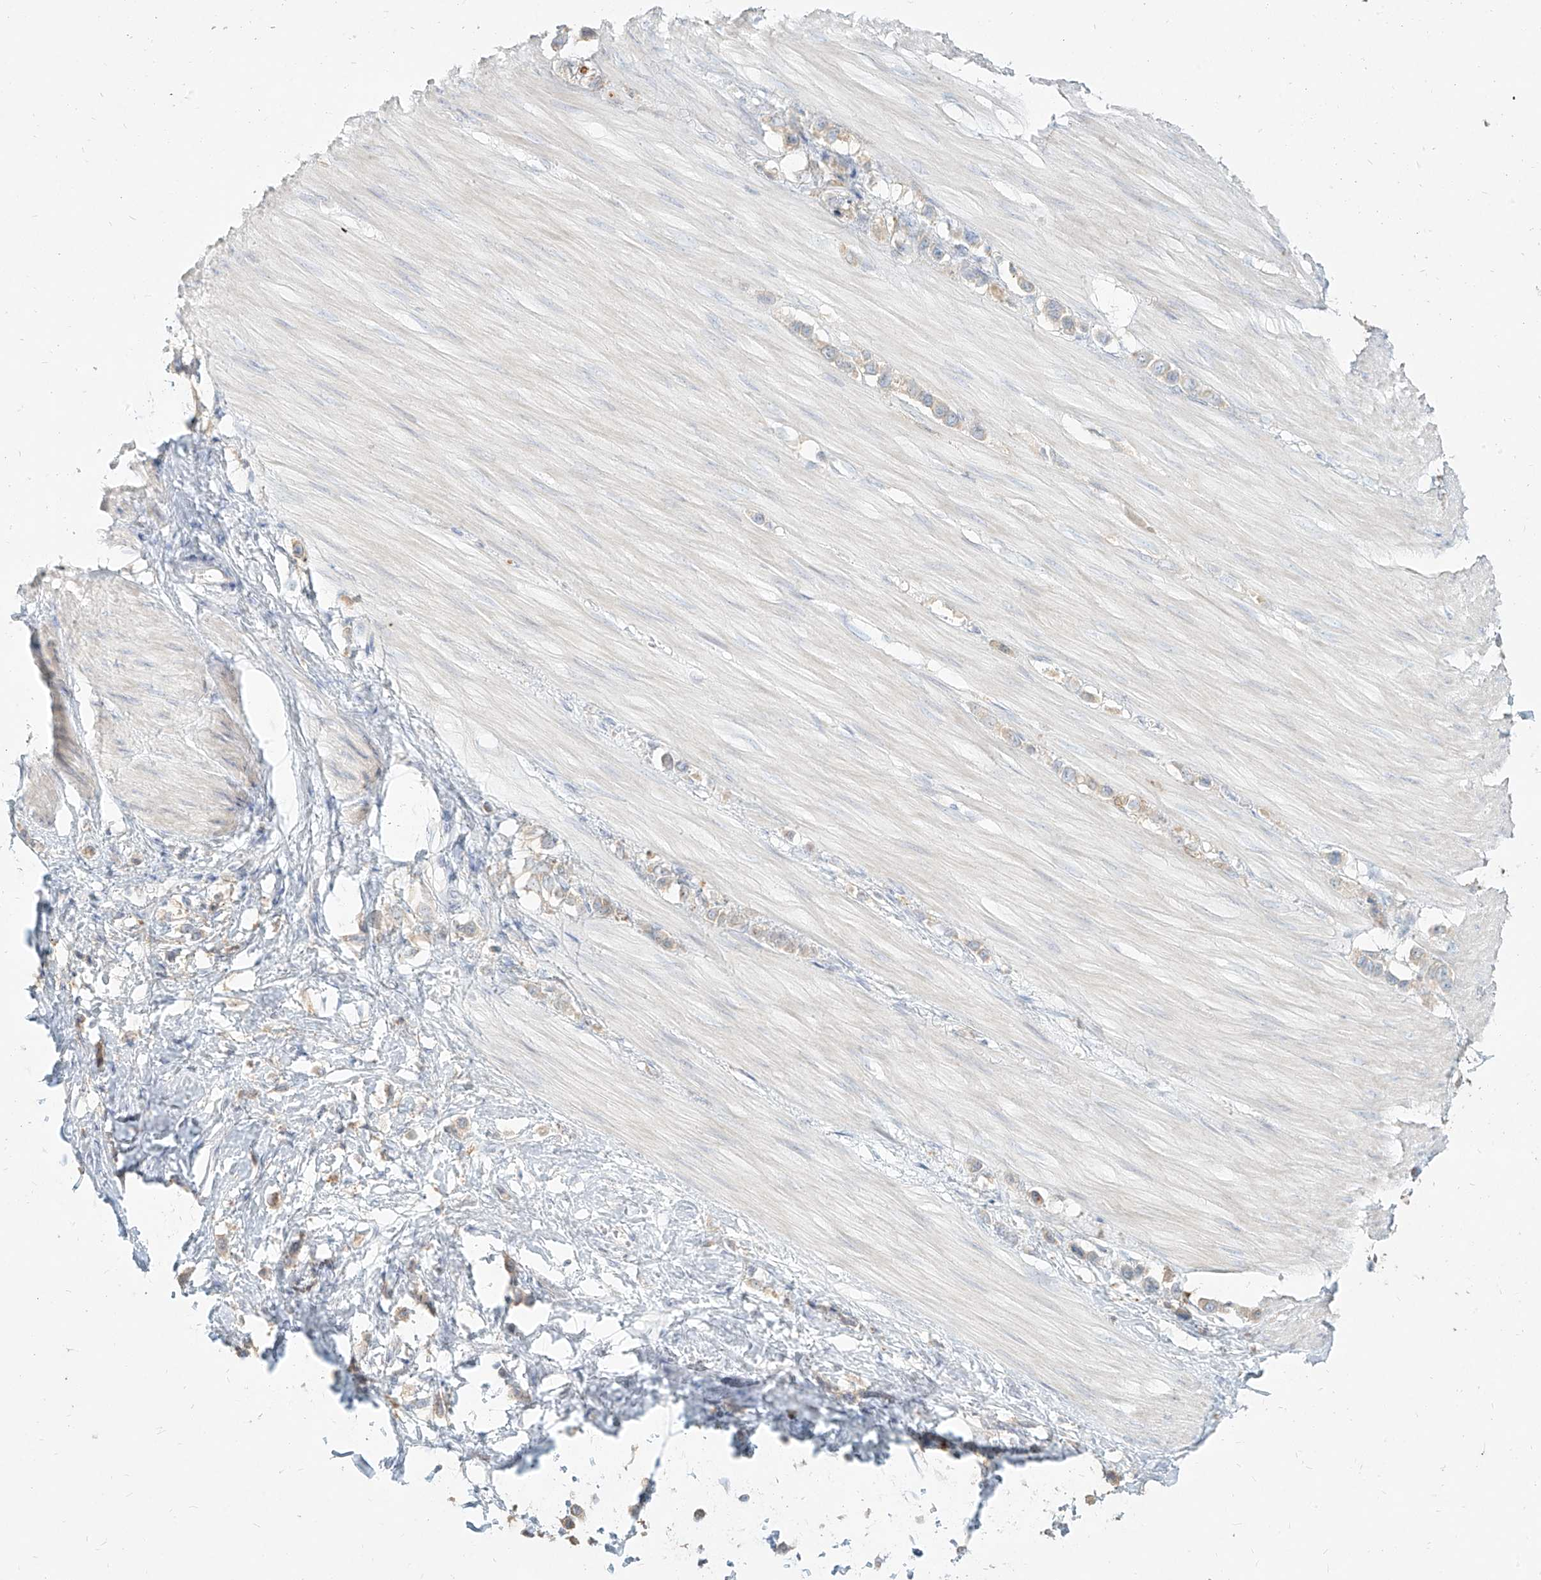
{"staining": {"intensity": "weak", "quantity": "25%-75%", "location": "cytoplasmic/membranous"}, "tissue": "stomach cancer", "cell_type": "Tumor cells", "image_type": "cancer", "snomed": [{"axis": "morphology", "description": "Adenocarcinoma, NOS"}, {"axis": "topography", "description": "Stomach"}], "caption": "Stomach cancer (adenocarcinoma) stained for a protein exhibits weak cytoplasmic/membranous positivity in tumor cells.", "gene": "PGD", "patient": {"sex": "female", "age": 65}}